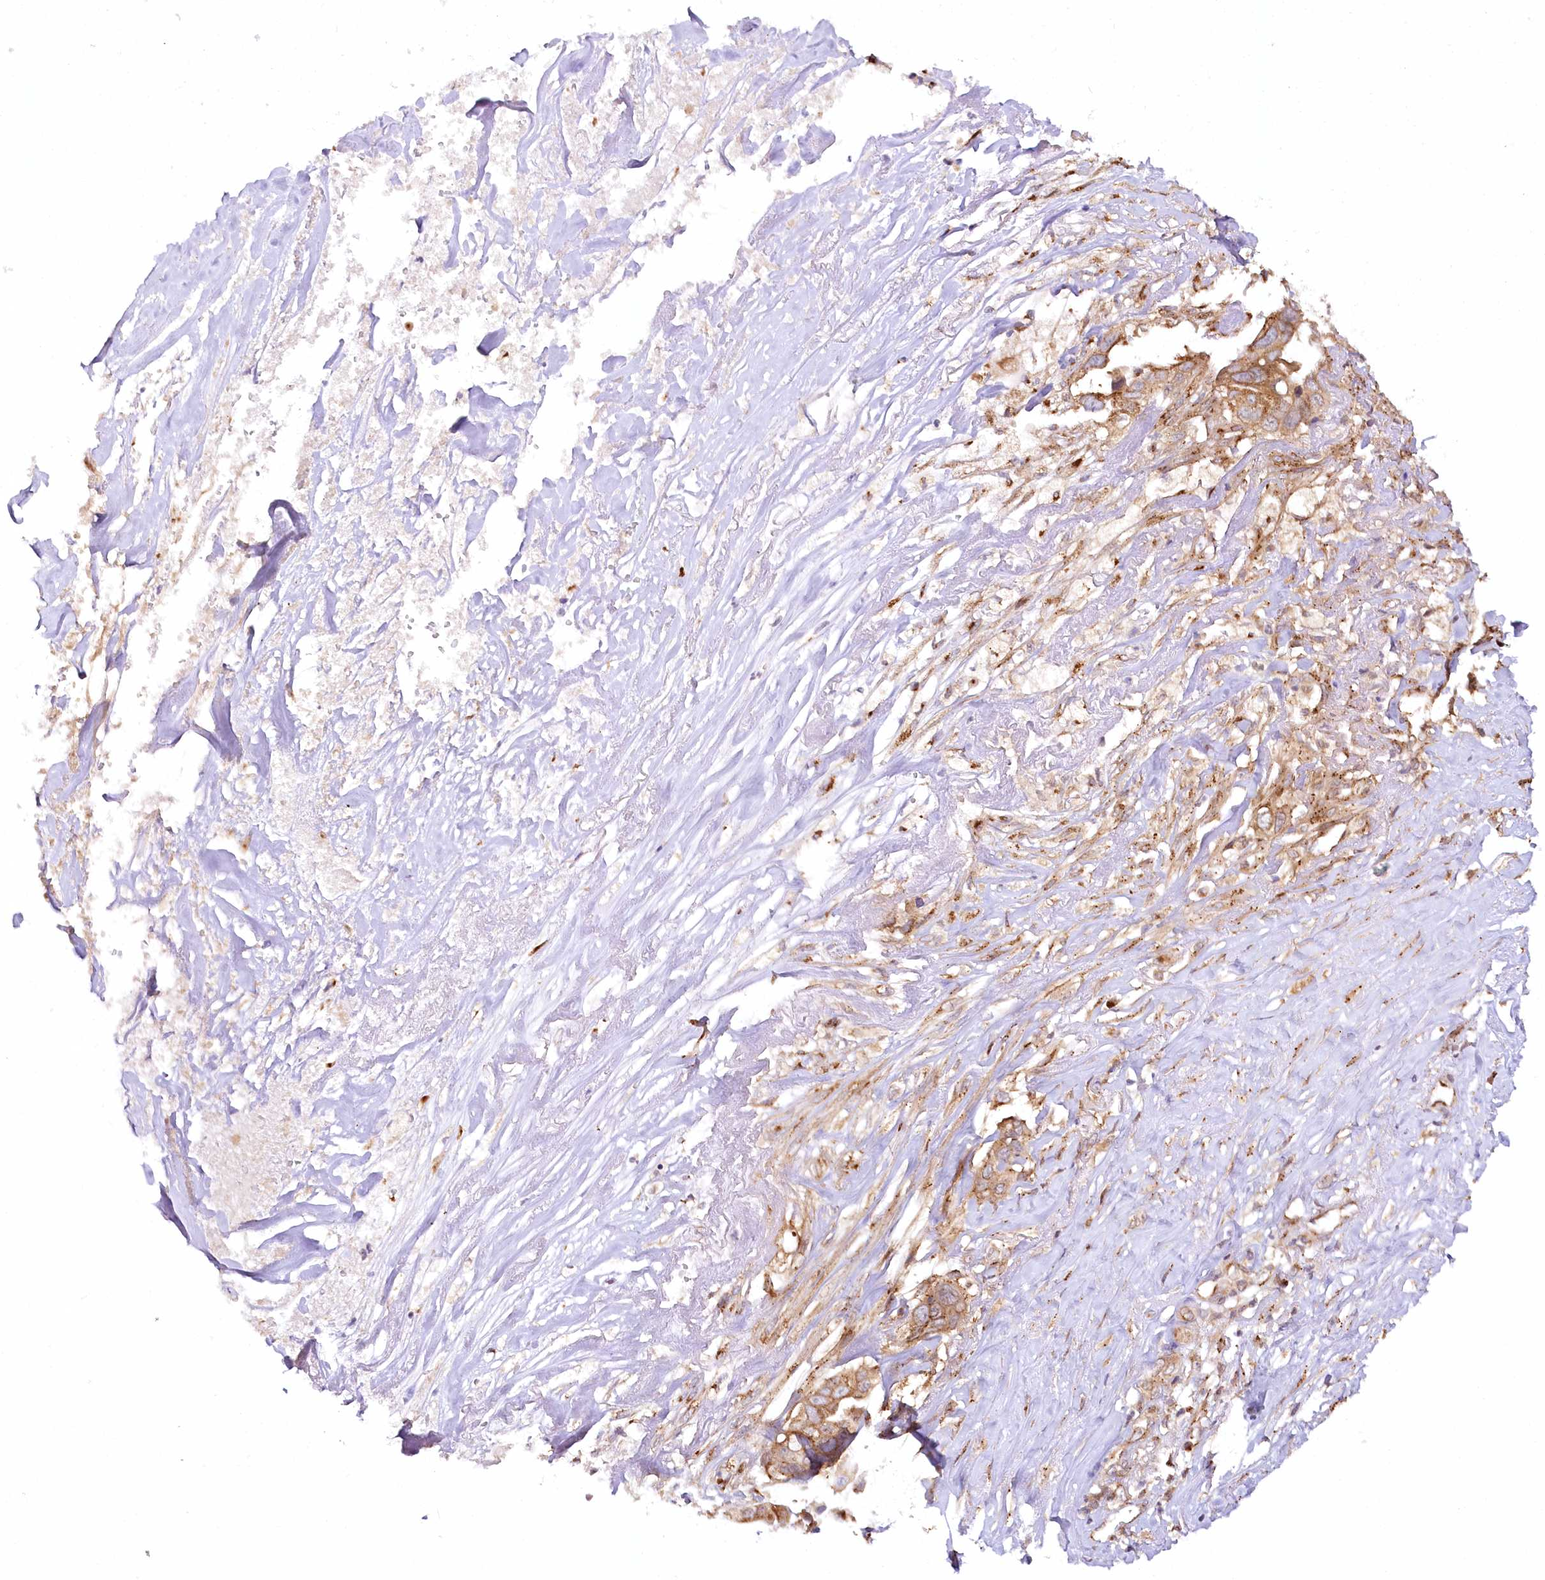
{"staining": {"intensity": "moderate", "quantity": ">75%", "location": "cytoplasmic/membranous"}, "tissue": "liver cancer", "cell_type": "Tumor cells", "image_type": "cancer", "snomed": [{"axis": "morphology", "description": "Cholangiocarcinoma"}, {"axis": "topography", "description": "Liver"}], "caption": "Protein expression by immunohistochemistry reveals moderate cytoplasmic/membranous staining in approximately >75% of tumor cells in liver cancer (cholangiocarcinoma). Using DAB (3,3'-diaminobenzidine) (brown) and hematoxylin (blue) stains, captured at high magnification using brightfield microscopy.", "gene": "COPG1", "patient": {"sex": "female", "age": 79}}